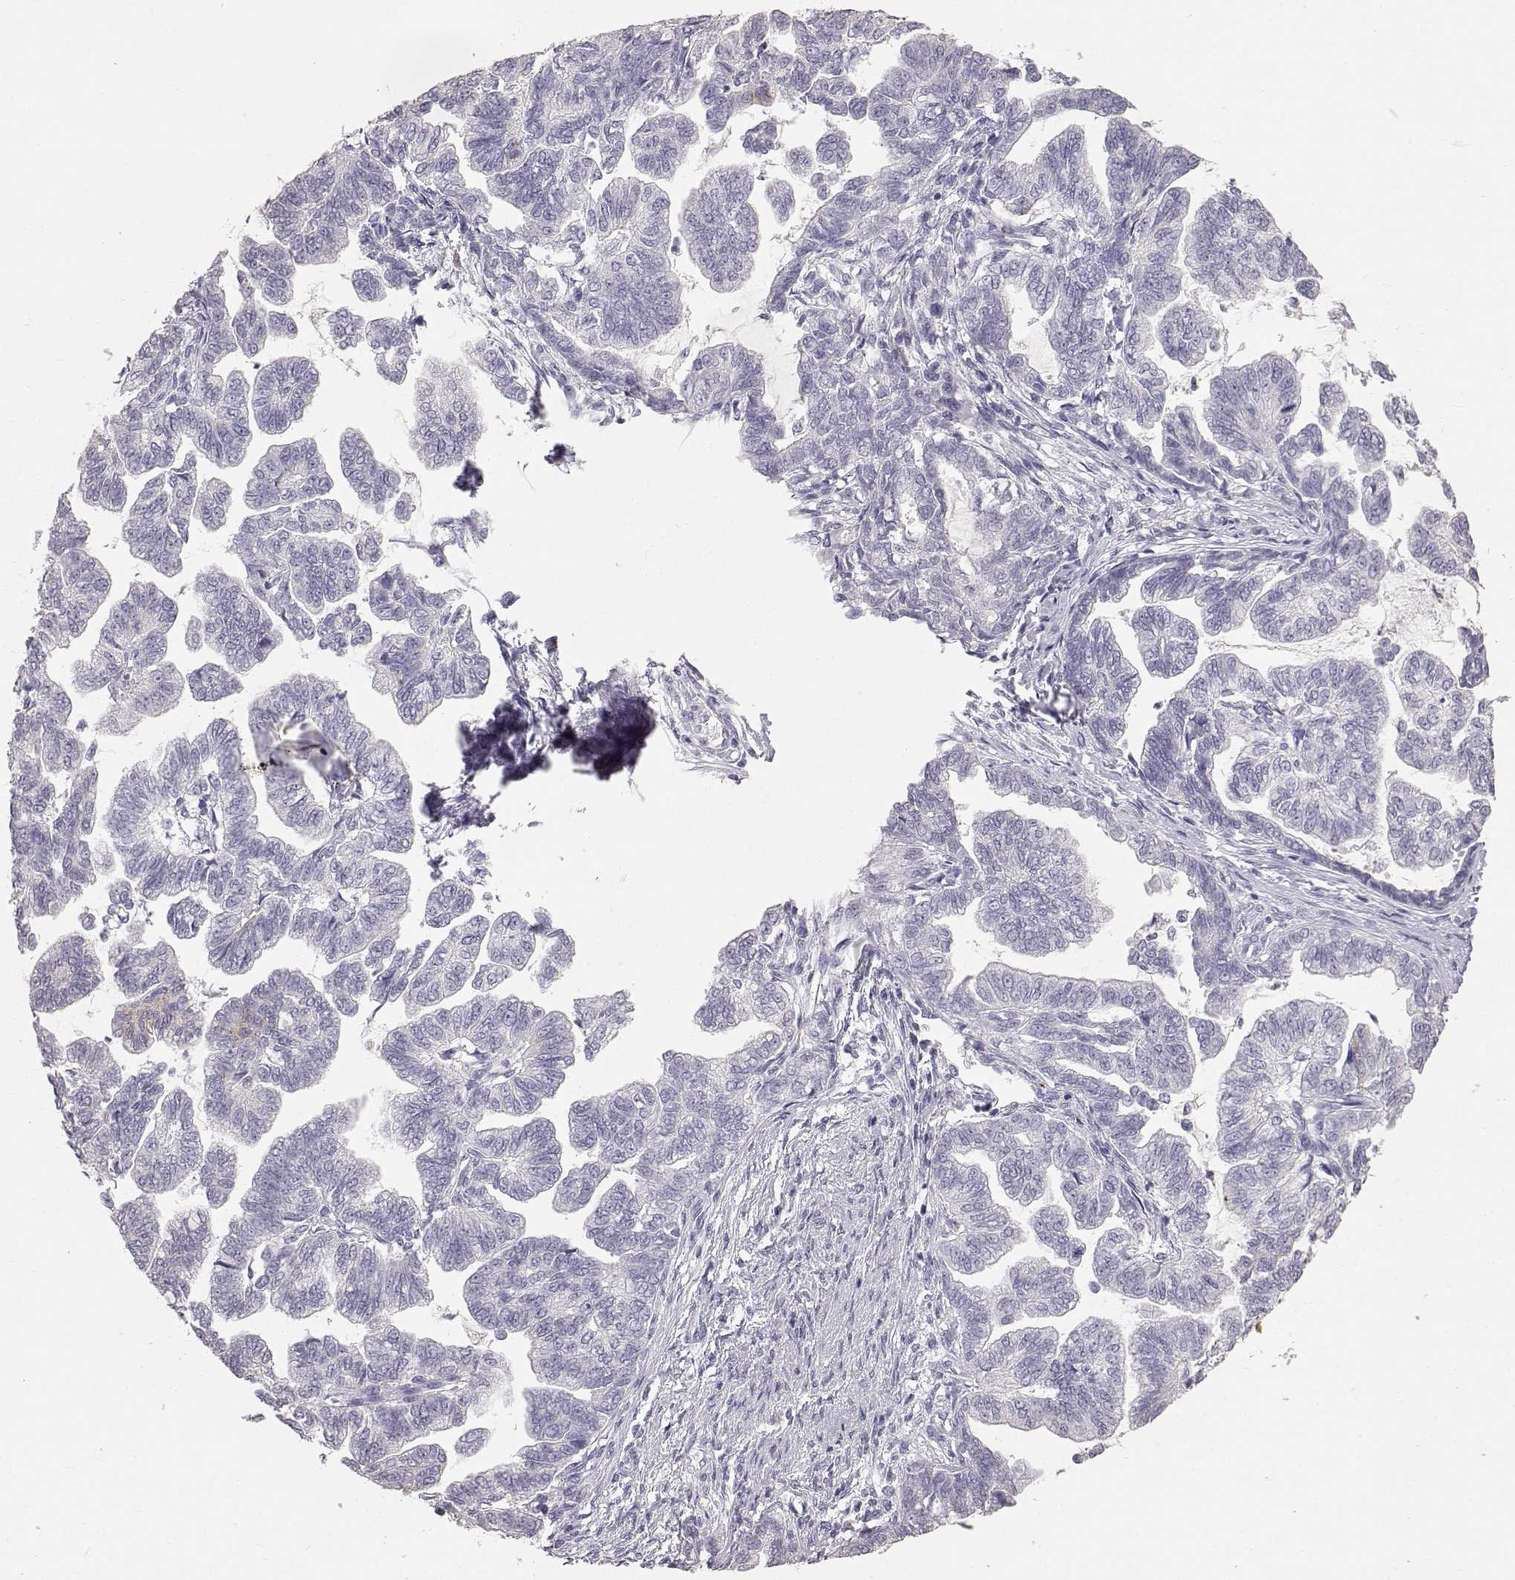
{"staining": {"intensity": "negative", "quantity": "none", "location": "none"}, "tissue": "stomach cancer", "cell_type": "Tumor cells", "image_type": "cancer", "snomed": [{"axis": "morphology", "description": "Adenocarcinoma, NOS"}, {"axis": "topography", "description": "Stomach"}], "caption": "DAB (3,3'-diaminobenzidine) immunohistochemical staining of human adenocarcinoma (stomach) exhibits no significant expression in tumor cells.", "gene": "KRT33A", "patient": {"sex": "male", "age": 83}}